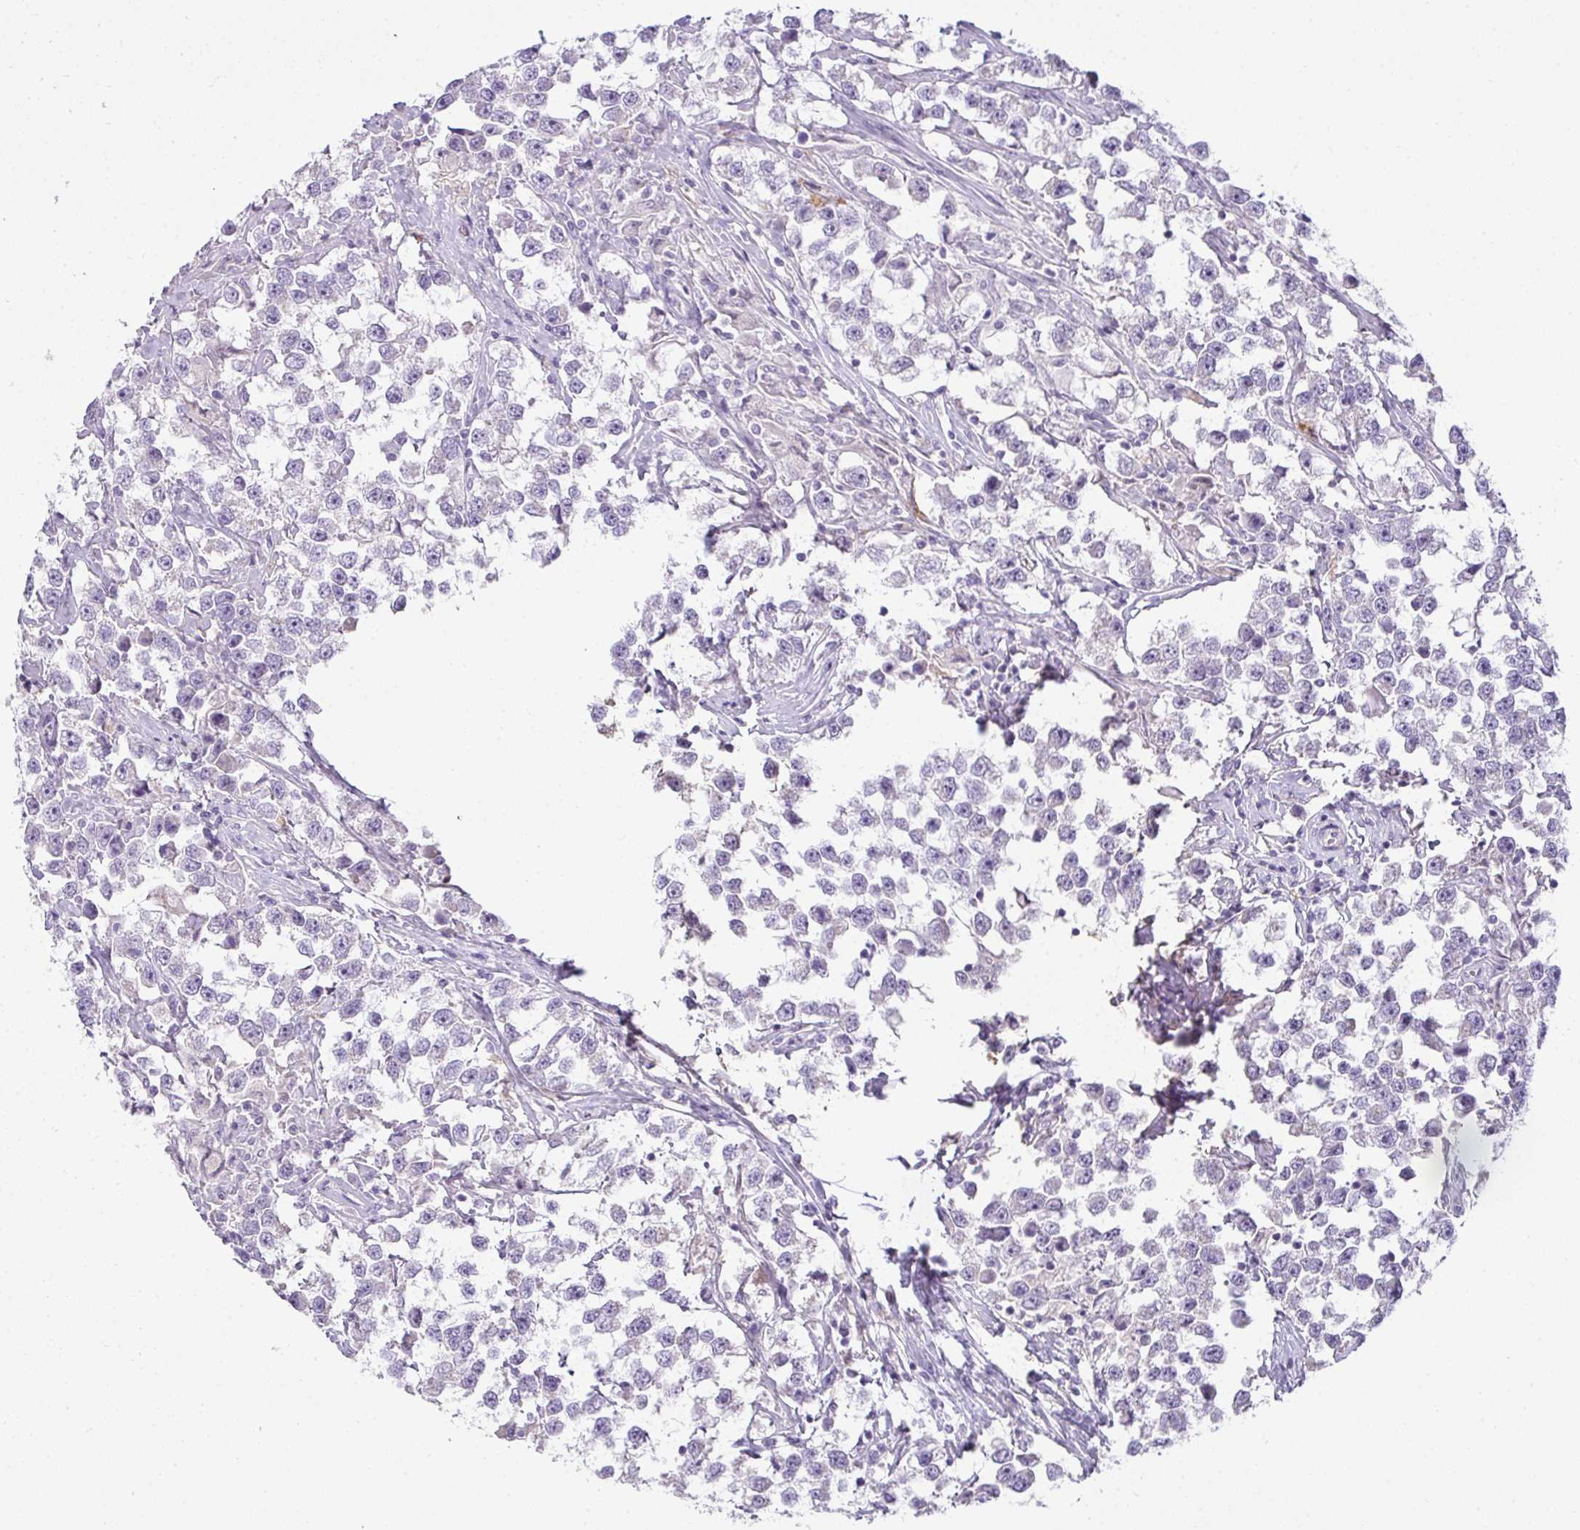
{"staining": {"intensity": "negative", "quantity": "none", "location": "none"}, "tissue": "testis cancer", "cell_type": "Tumor cells", "image_type": "cancer", "snomed": [{"axis": "morphology", "description": "Seminoma, NOS"}, {"axis": "topography", "description": "Testis"}], "caption": "An image of human testis cancer (seminoma) is negative for staining in tumor cells.", "gene": "CMPK1", "patient": {"sex": "male", "age": 46}}